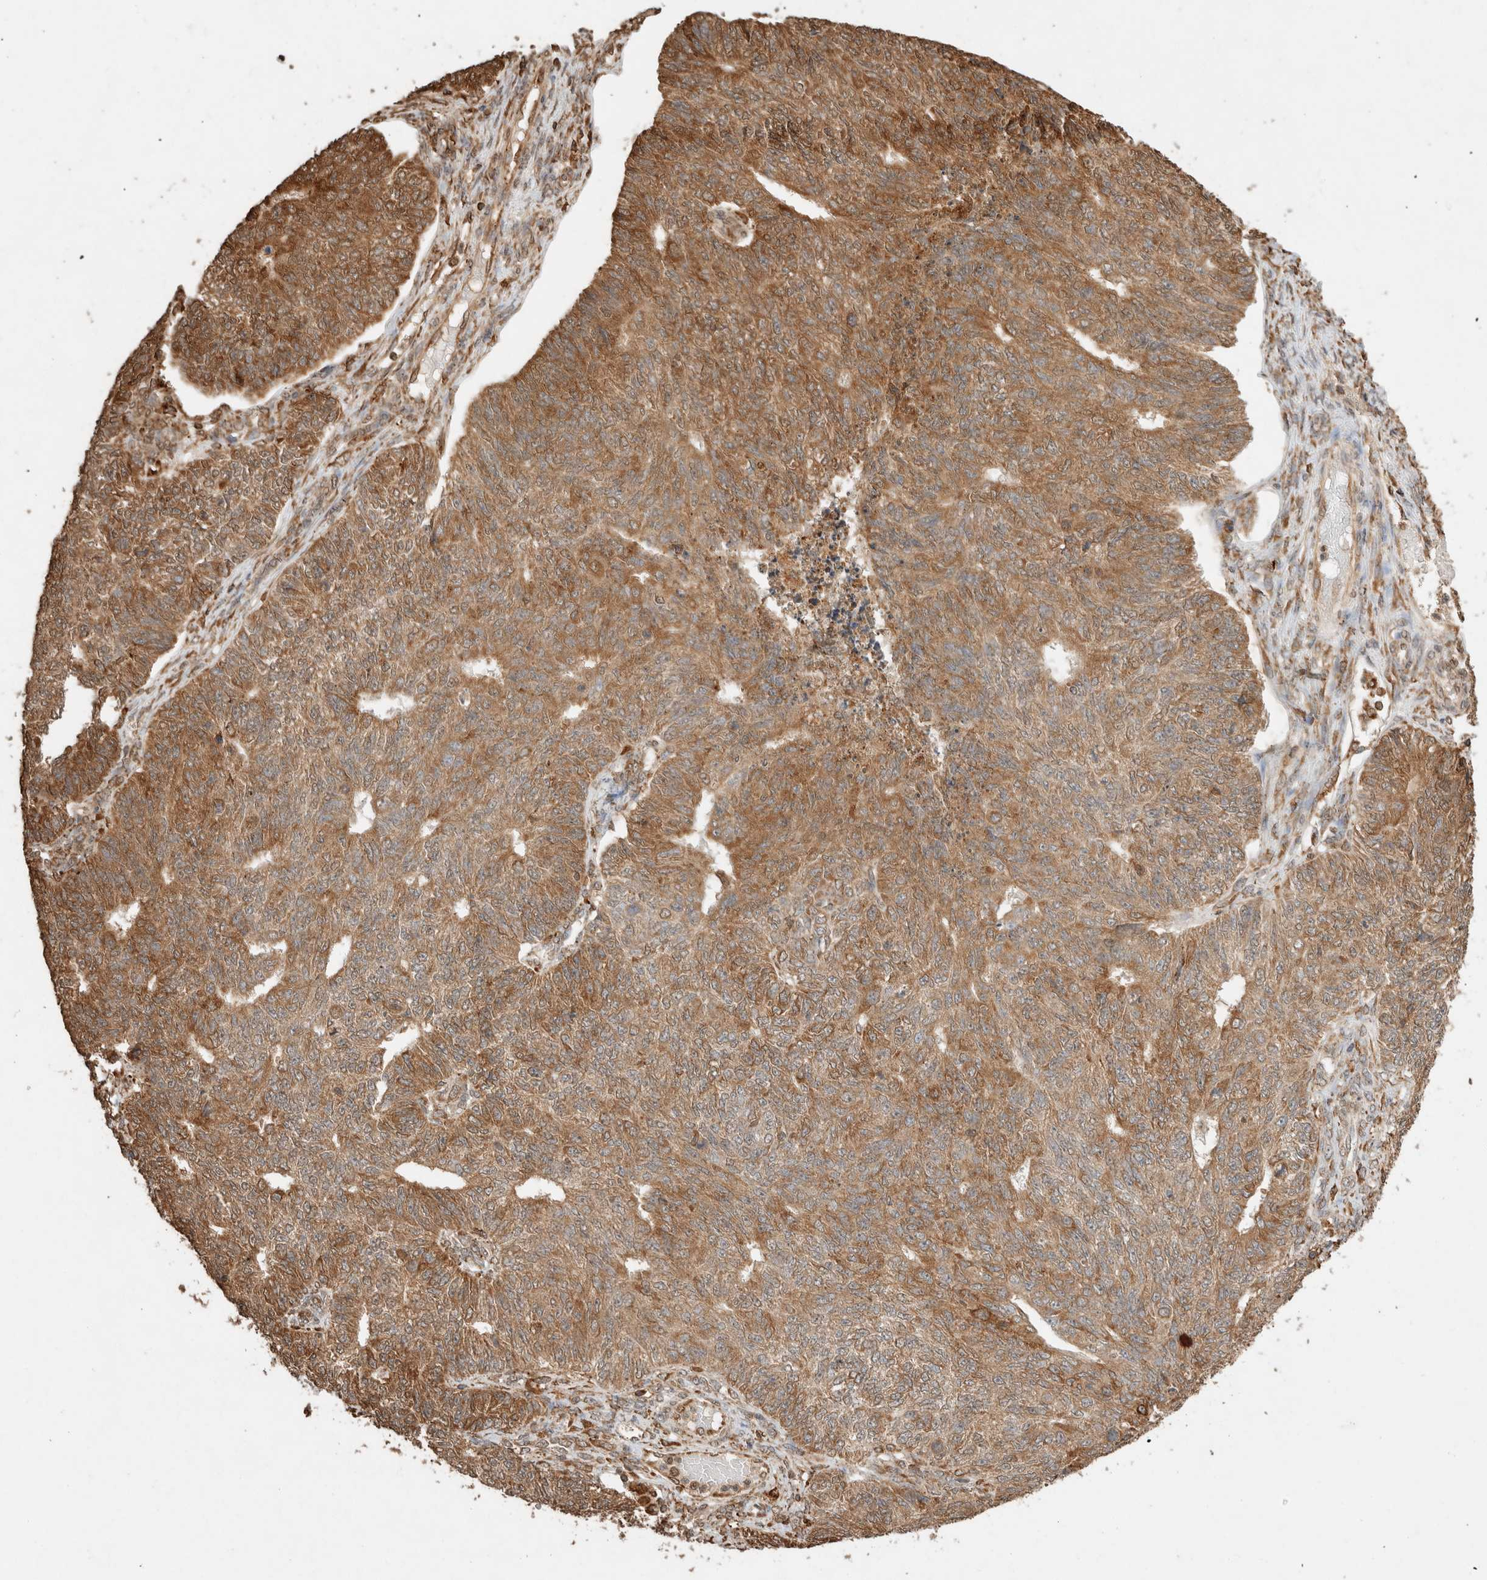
{"staining": {"intensity": "moderate", "quantity": ">75%", "location": "cytoplasmic/membranous"}, "tissue": "endometrial cancer", "cell_type": "Tumor cells", "image_type": "cancer", "snomed": [{"axis": "morphology", "description": "Adenocarcinoma, NOS"}, {"axis": "topography", "description": "Endometrium"}], "caption": "This photomicrograph demonstrates IHC staining of human endometrial adenocarcinoma, with medium moderate cytoplasmic/membranous expression in about >75% of tumor cells.", "gene": "ERAP1", "patient": {"sex": "female", "age": 32}}